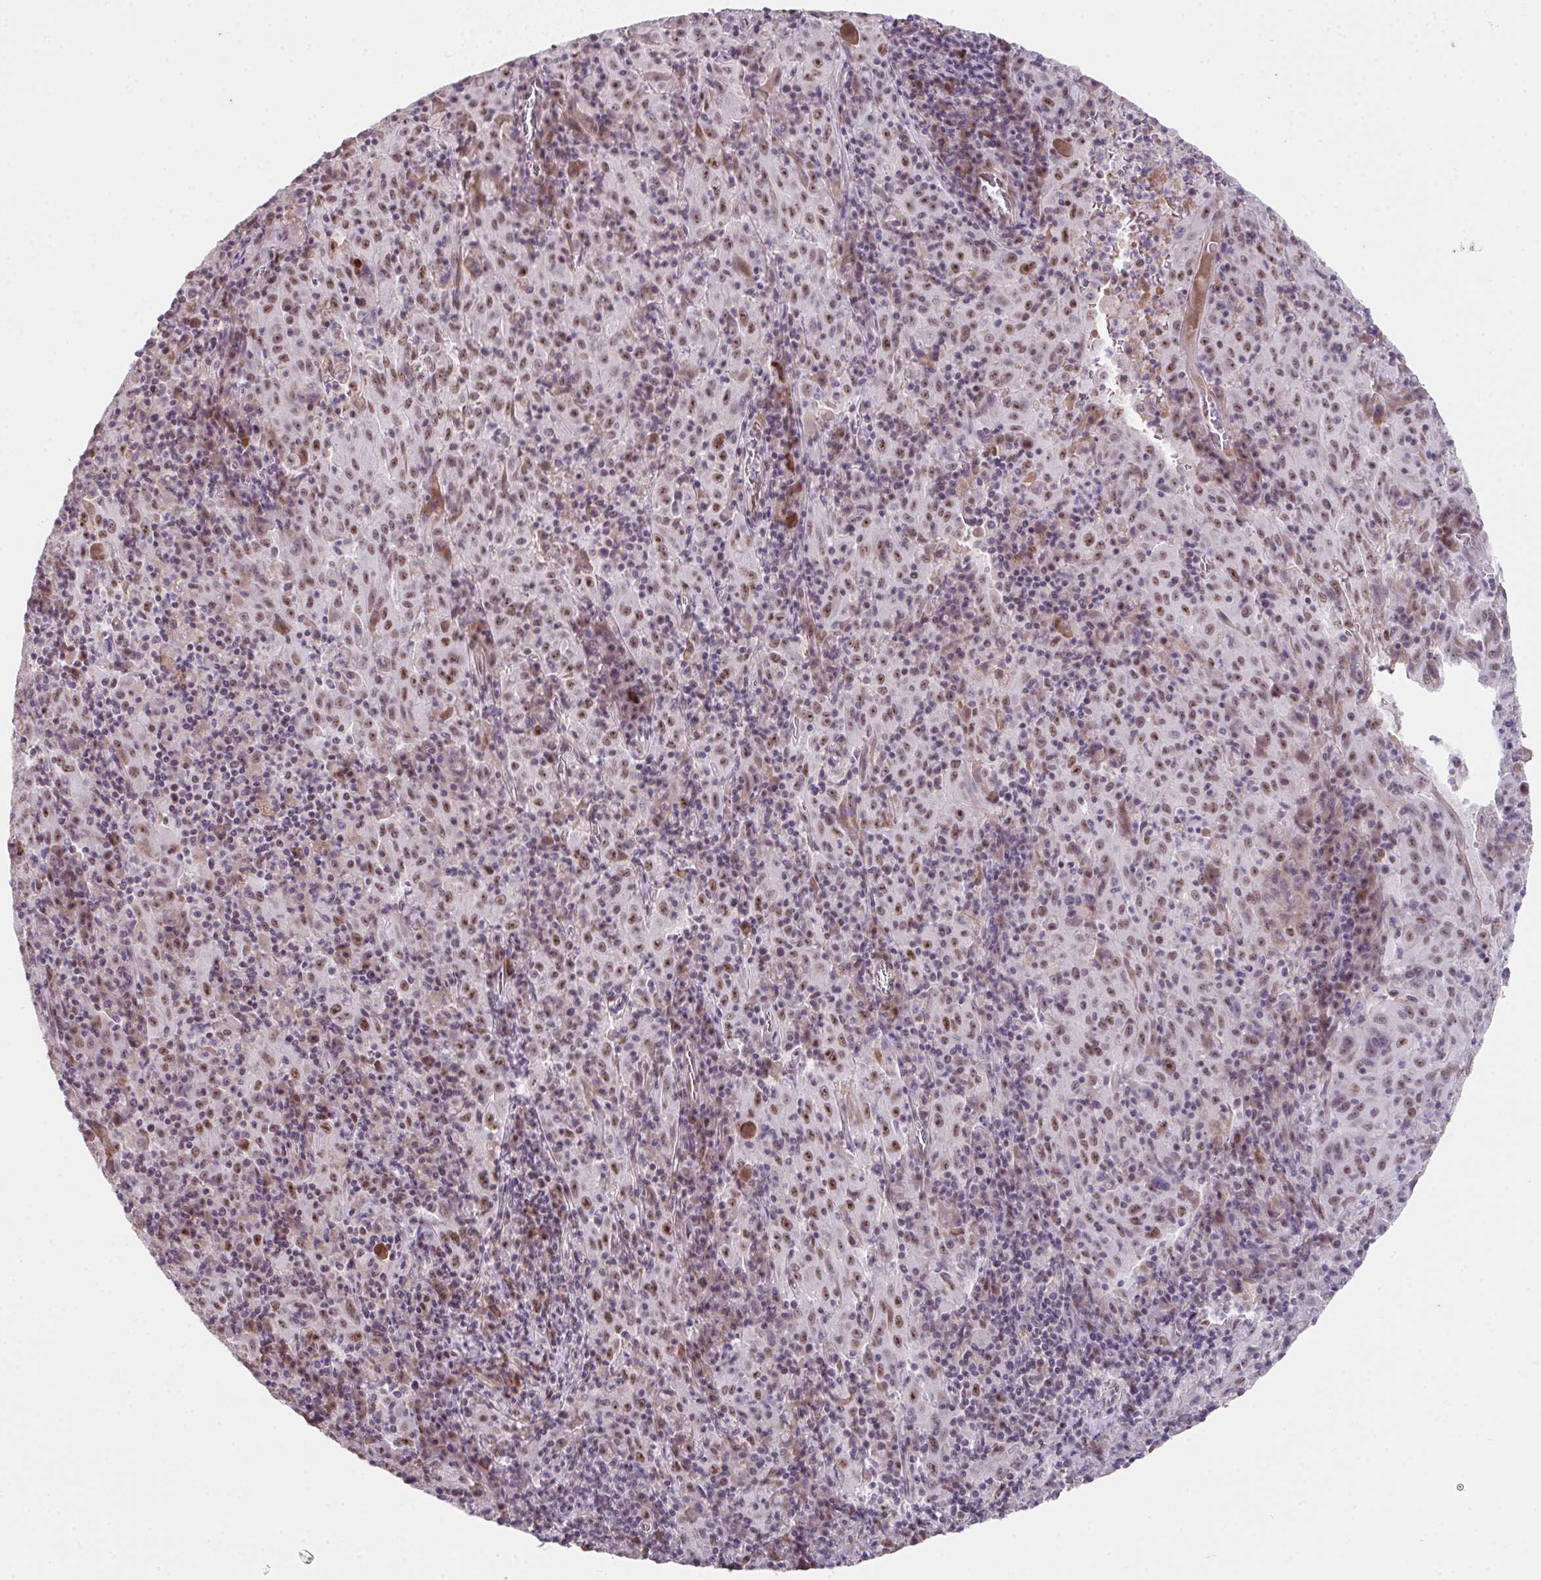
{"staining": {"intensity": "moderate", "quantity": ">75%", "location": "nuclear"}, "tissue": "pancreatic cancer", "cell_type": "Tumor cells", "image_type": "cancer", "snomed": [{"axis": "morphology", "description": "Adenocarcinoma, NOS"}, {"axis": "topography", "description": "Pancreas"}], "caption": "Immunohistochemistry of pancreatic cancer (adenocarcinoma) exhibits medium levels of moderate nuclear expression in about >75% of tumor cells. The staining was performed using DAB (3,3'-diaminobenzidine), with brown indicating positive protein expression. Nuclei are stained blue with hematoxylin.", "gene": "RBBP6", "patient": {"sex": "male", "age": 63}}